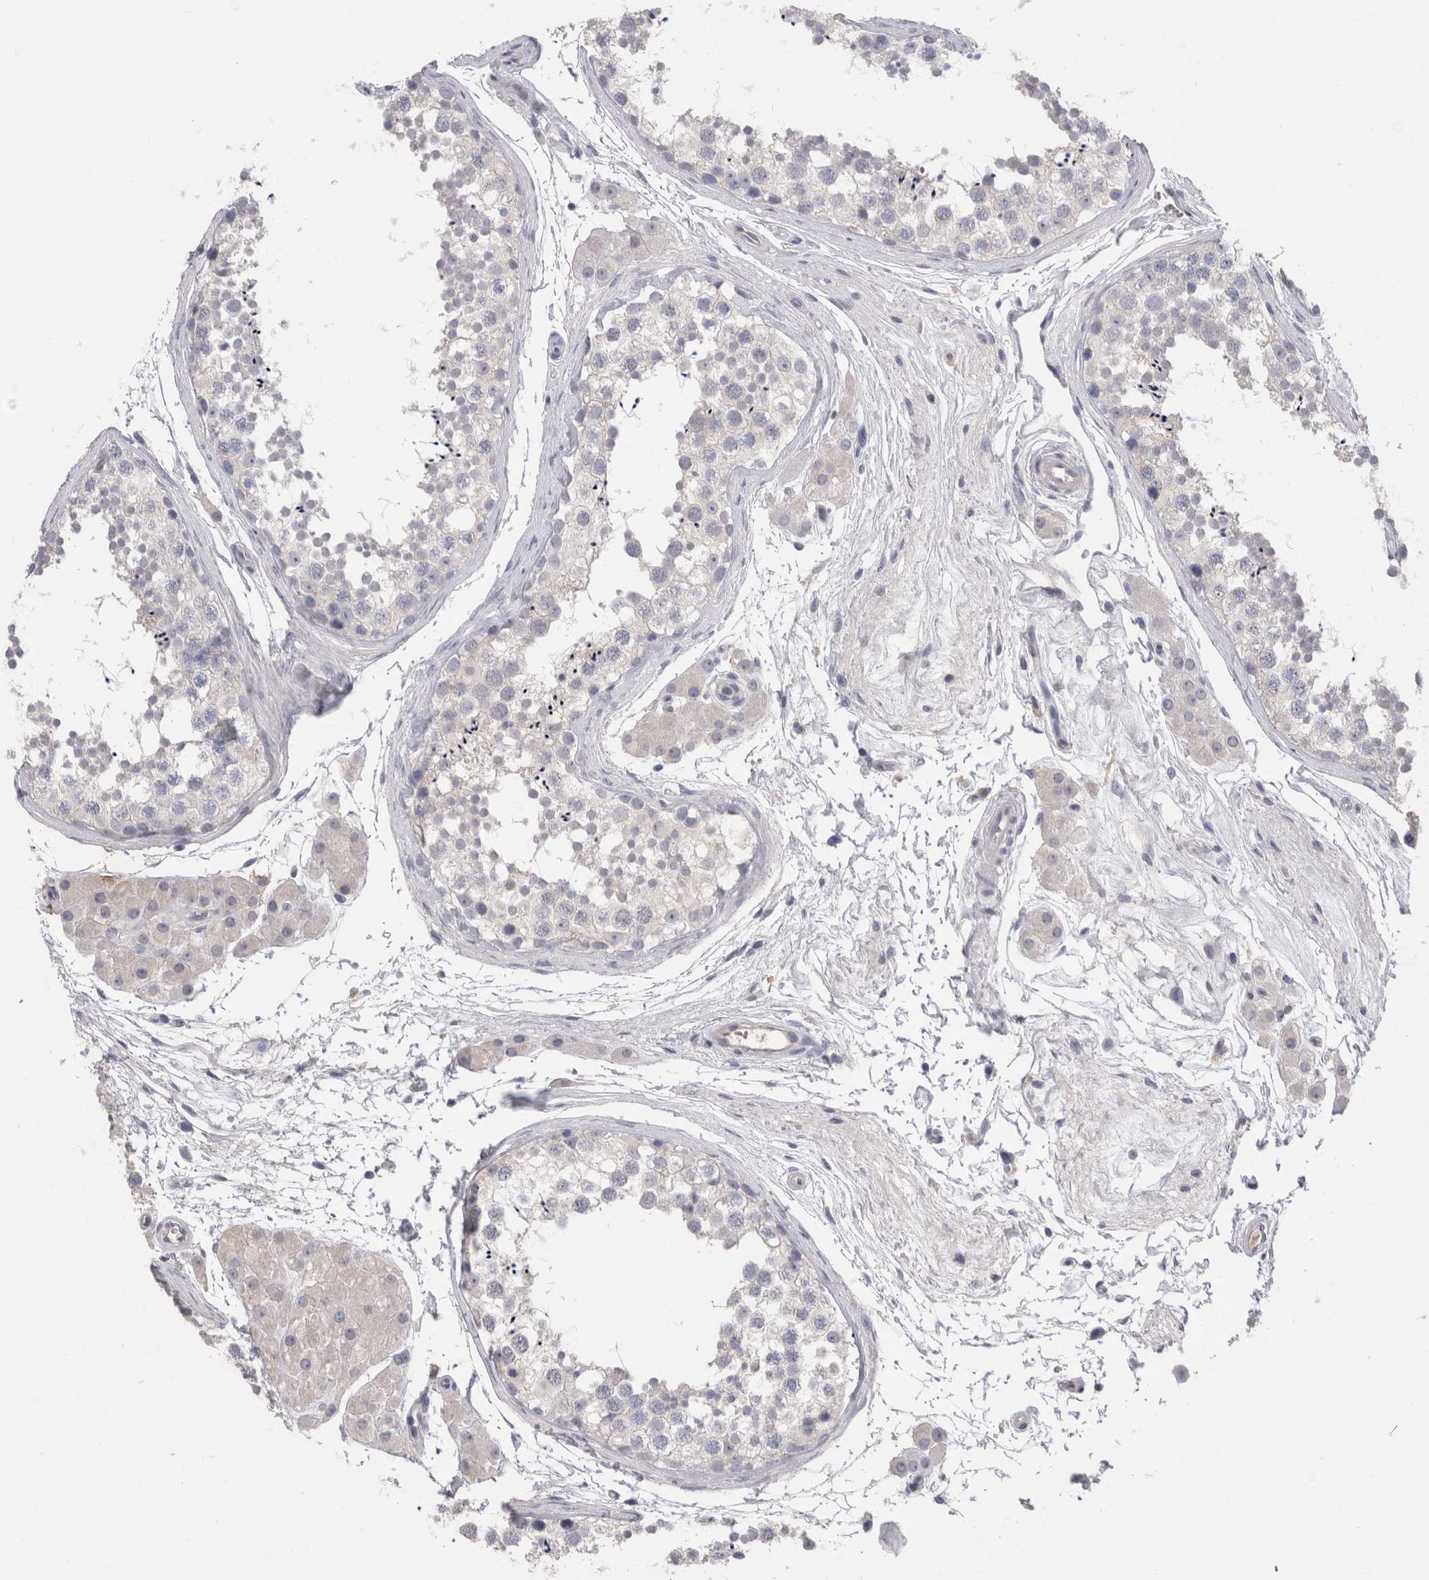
{"staining": {"intensity": "negative", "quantity": "none", "location": "none"}, "tissue": "testis", "cell_type": "Cells in seminiferous ducts", "image_type": "normal", "snomed": [{"axis": "morphology", "description": "Normal tissue, NOS"}, {"axis": "topography", "description": "Testis"}], "caption": "Cells in seminiferous ducts are negative for protein expression in normal human testis. The staining was performed using DAB (3,3'-diaminobenzidine) to visualize the protein expression in brown, while the nuclei were stained in blue with hematoxylin (Magnification: 20x).", "gene": "REG1A", "patient": {"sex": "male", "age": 56}}